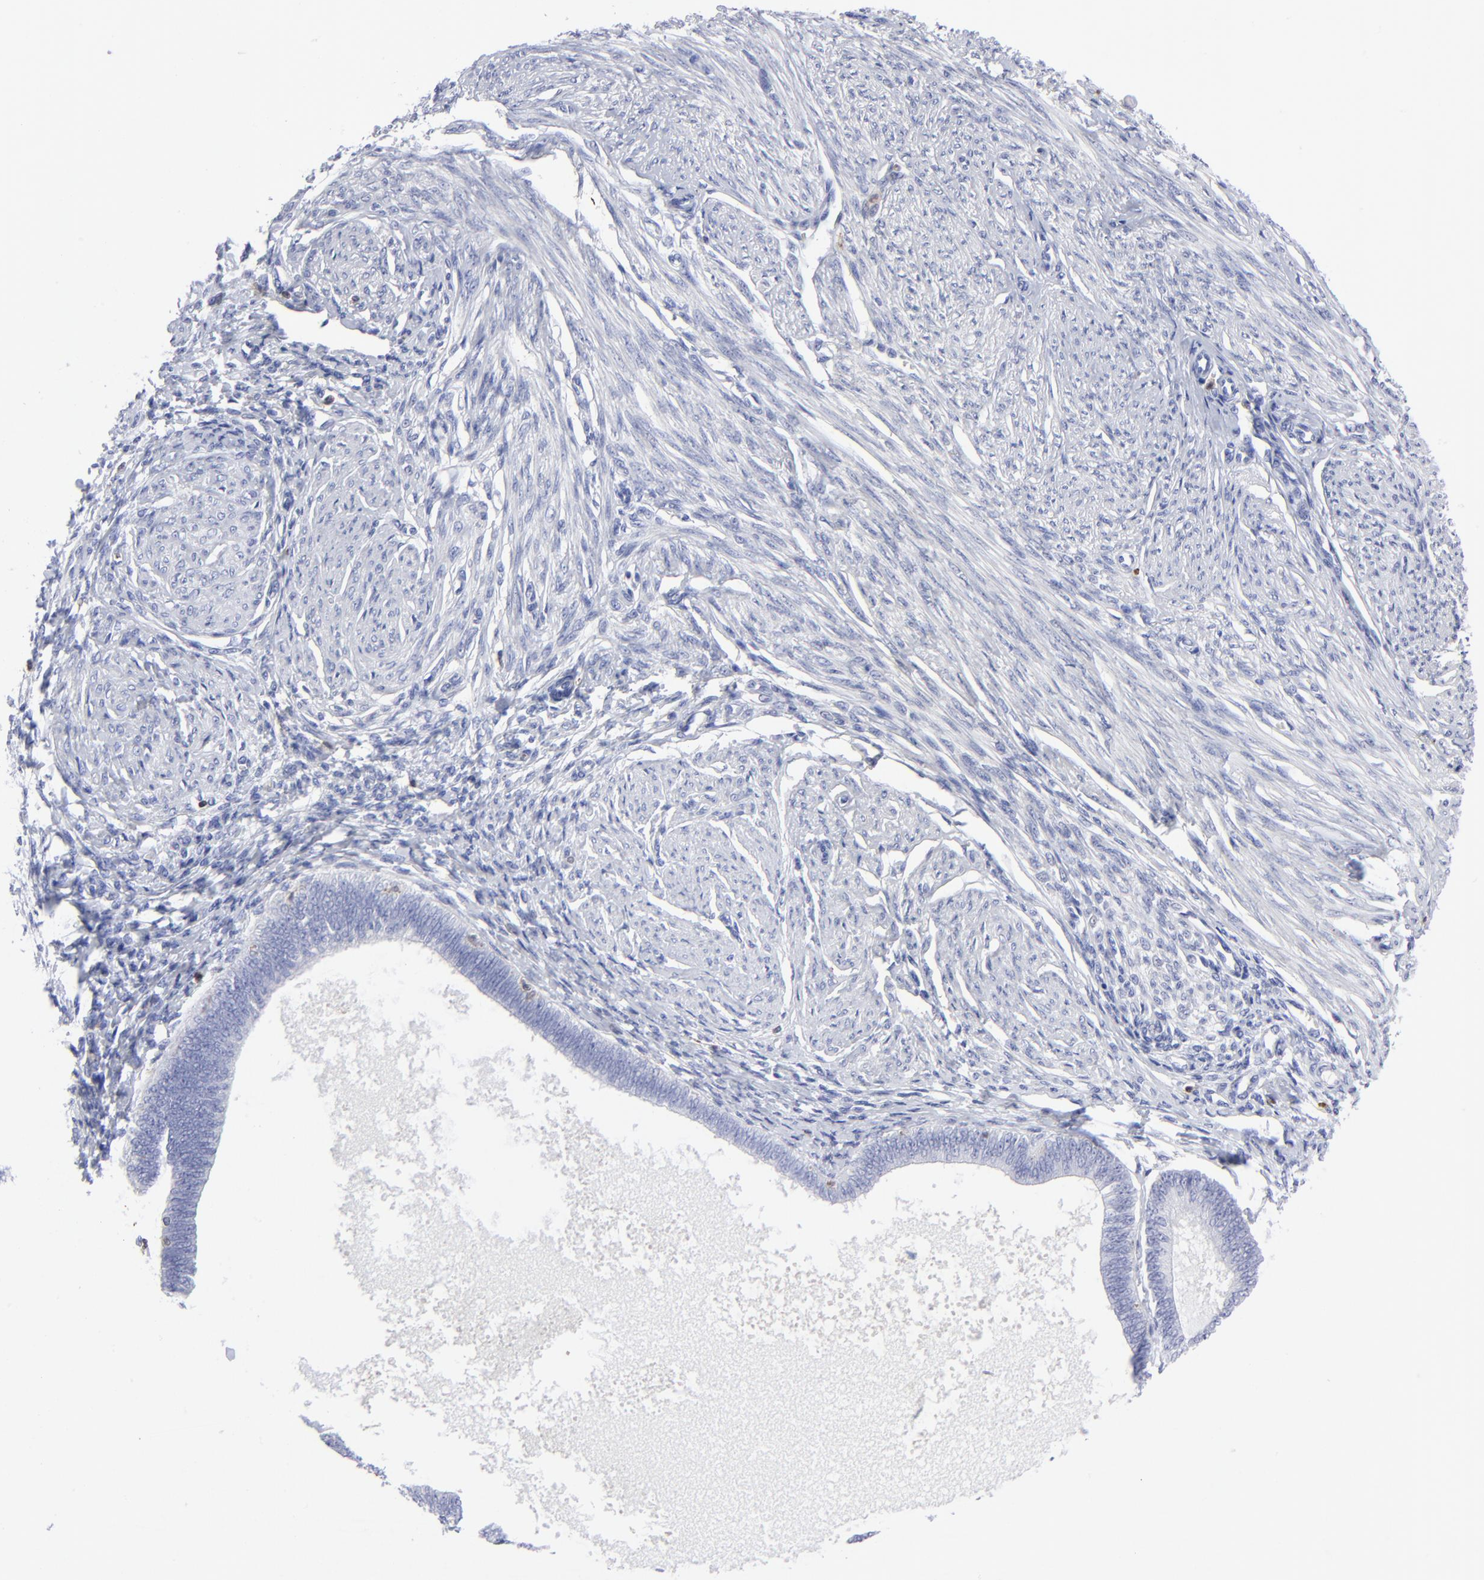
{"staining": {"intensity": "negative", "quantity": "none", "location": "none"}, "tissue": "endometrial cancer", "cell_type": "Tumor cells", "image_type": "cancer", "snomed": [{"axis": "morphology", "description": "Adenocarcinoma, NOS"}, {"axis": "topography", "description": "Endometrium"}], "caption": "This is an immunohistochemistry (IHC) micrograph of adenocarcinoma (endometrial). There is no expression in tumor cells.", "gene": "TBXT", "patient": {"sex": "female", "age": 63}}